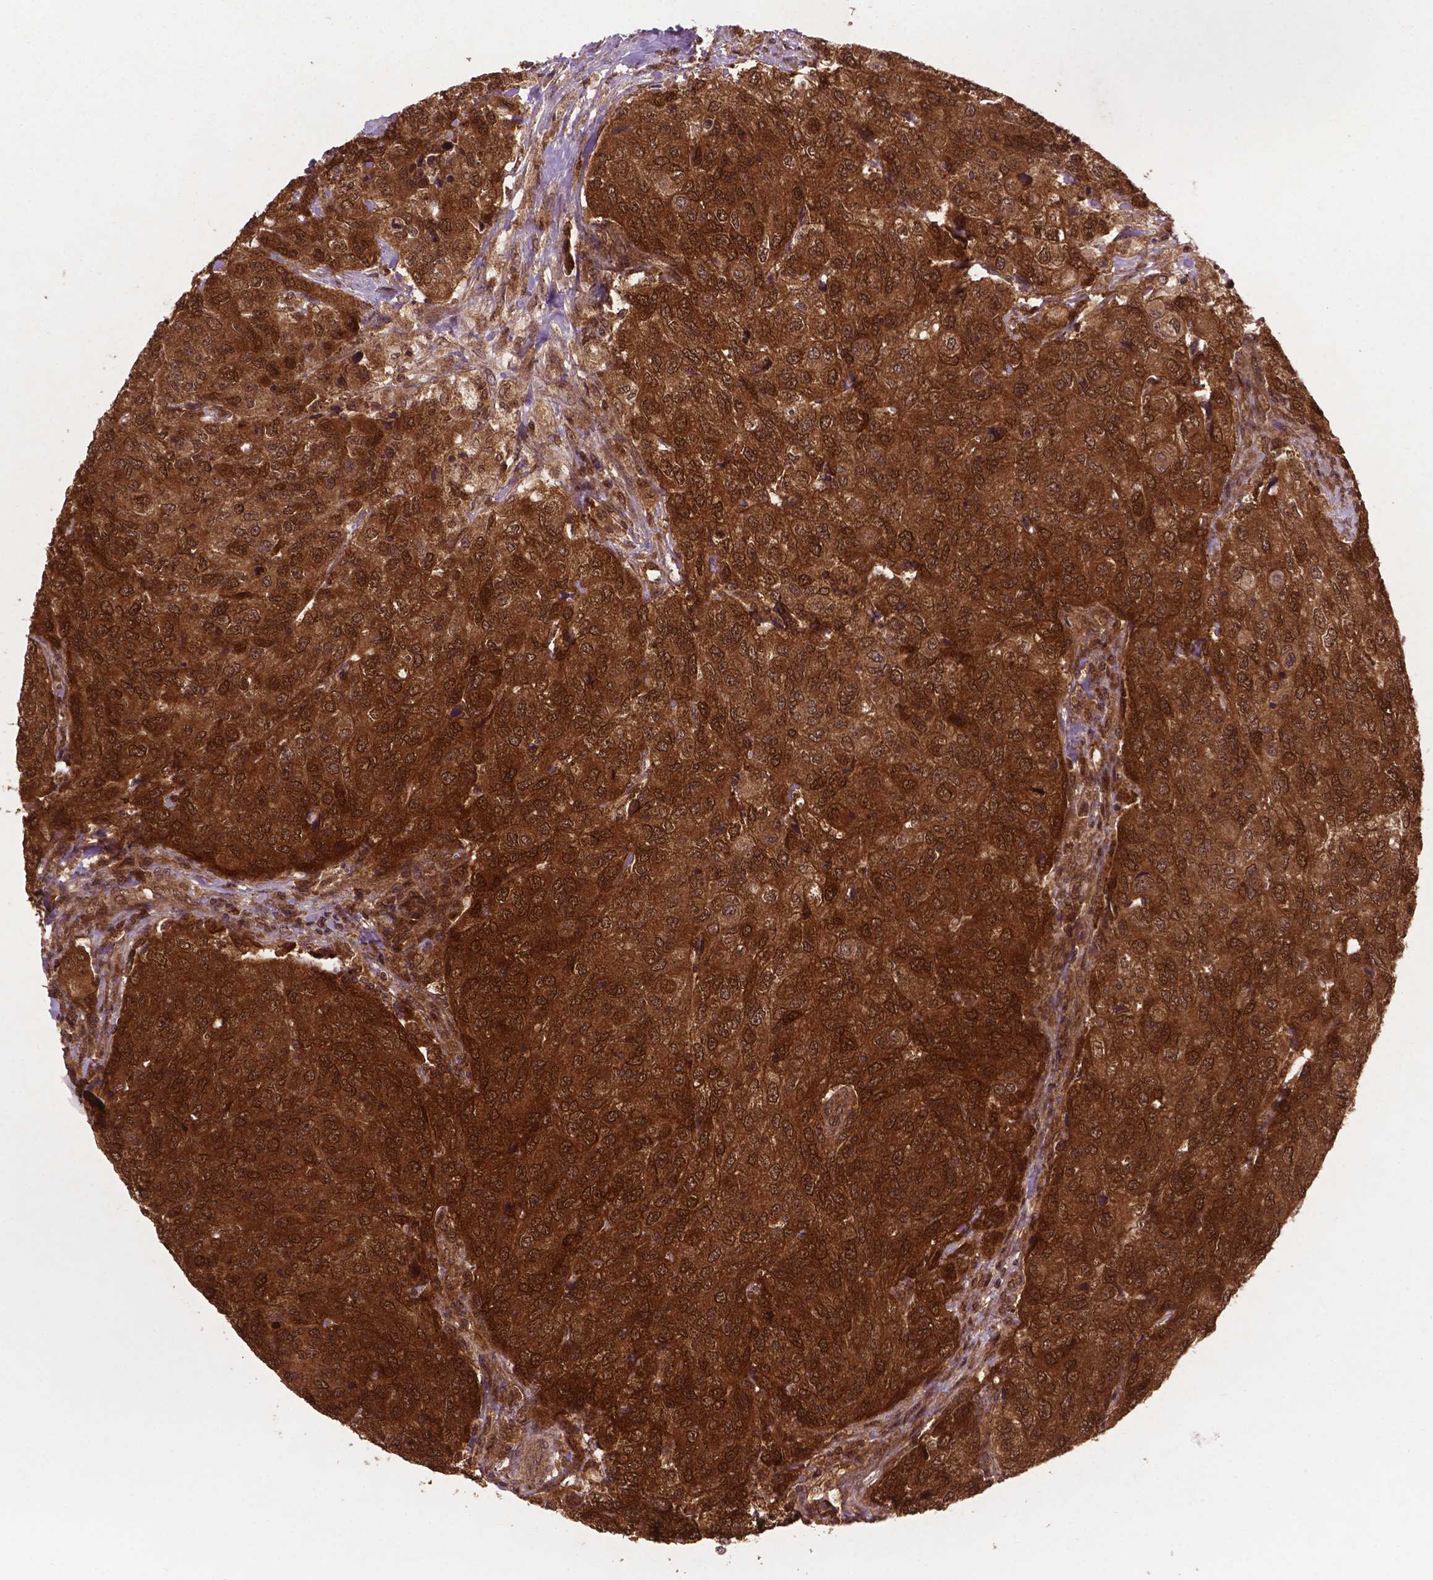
{"staining": {"intensity": "strong", "quantity": ">75%", "location": "cytoplasmic/membranous,nuclear"}, "tissue": "urothelial cancer", "cell_type": "Tumor cells", "image_type": "cancer", "snomed": [{"axis": "morphology", "description": "Urothelial carcinoma, High grade"}, {"axis": "topography", "description": "Urinary bladder"}], "caption": "Immunohistochemistry photomicrograph of human urothelial cancer stained for a protein (brown), which demonstrates high levels of strong cytoplasmic/membranous and nuclear expression in approximately >75% of tumor cells.", "gene": "UBE2L6", "patient": {"sex": "female", "age": 78}}